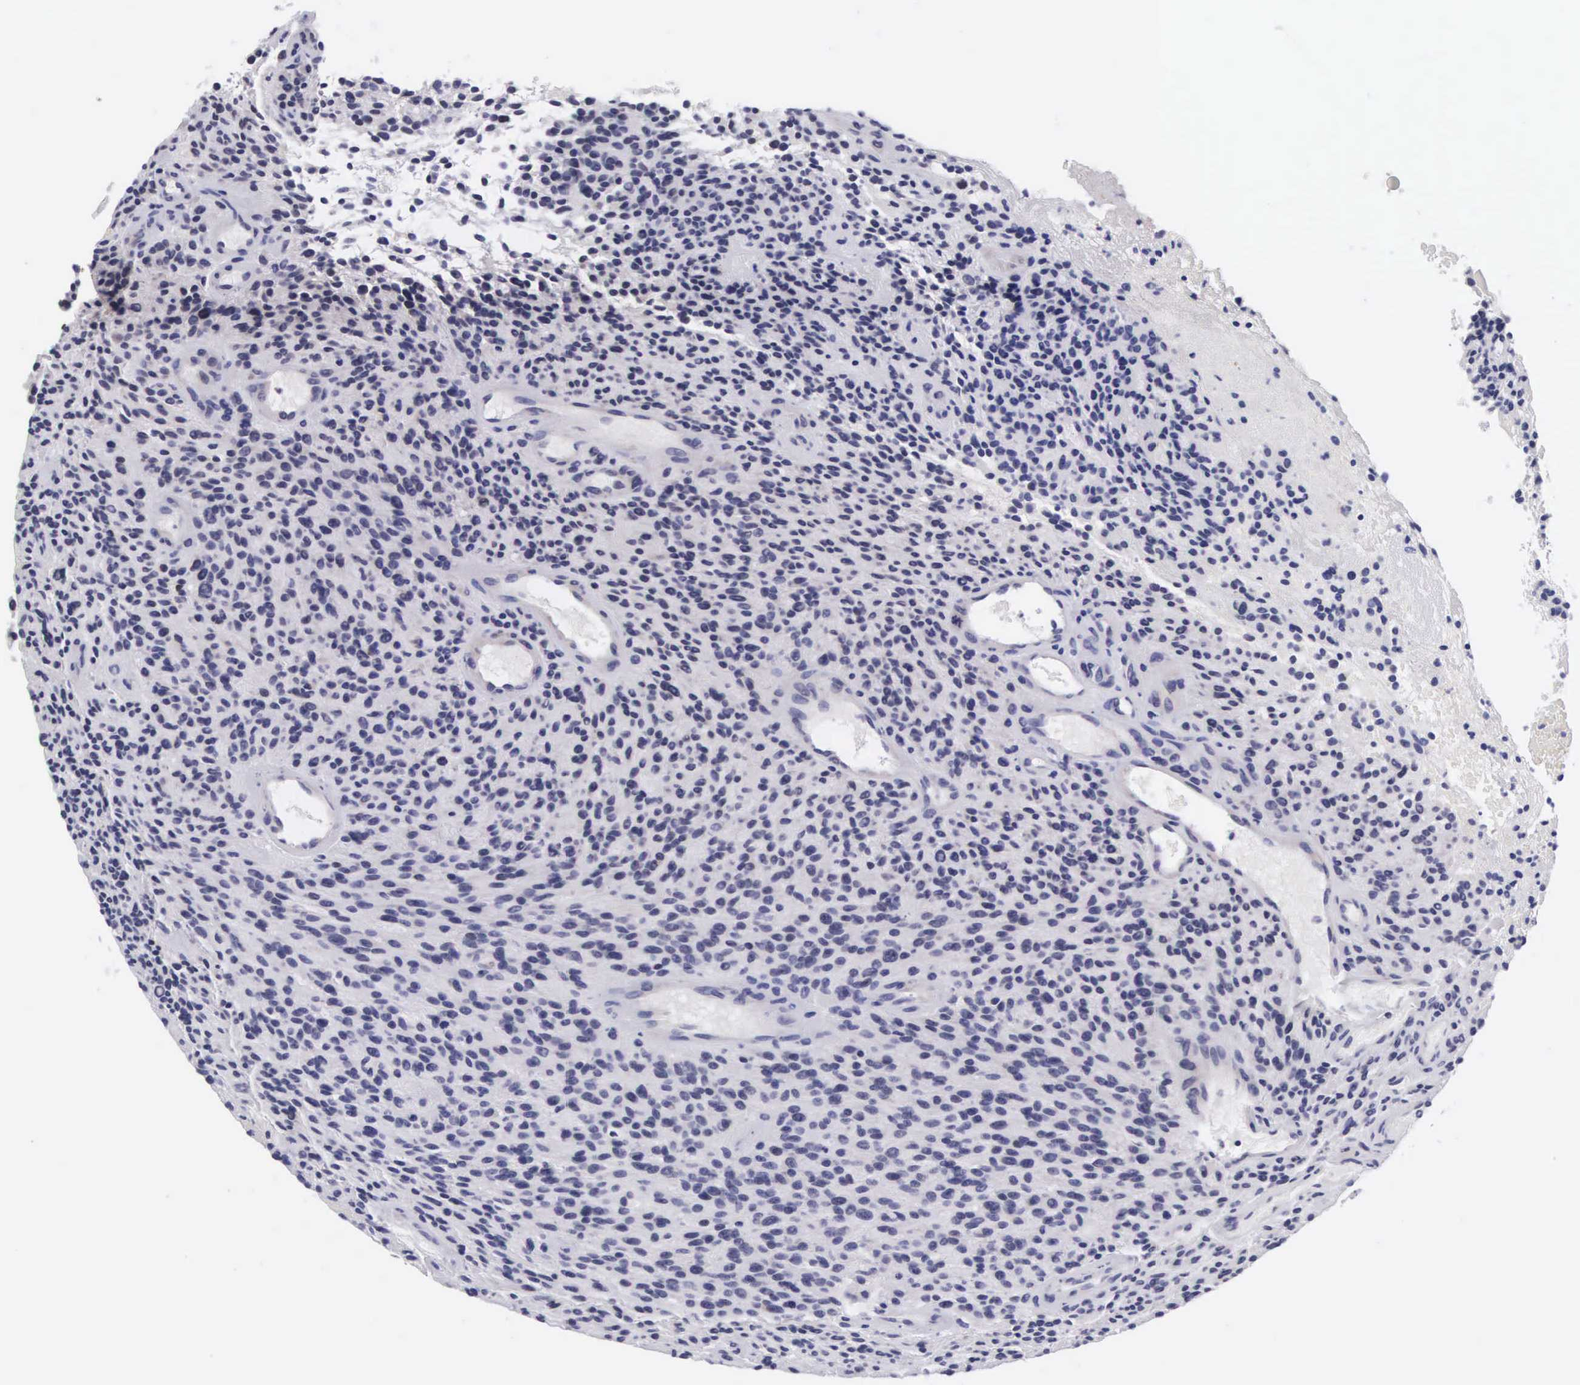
{"staining": {"intensity": "negative", "quantity": "none", "location": "none"}, "tissue": "glioma", "cell_type": "Tumor cells", "image_type": "cancer", "snomed": [{"axis": "morphology", "description": "Glioma, malignant, High grade"}, {"axis": "topography", "description": "Brain"}], "caption": "Human glioma stained for a protein using immunohistochemistry (IHC) reveals no staining in tumor cells.", "gene": "SOX11", "patient": {"sex": "female", "age": 13}}